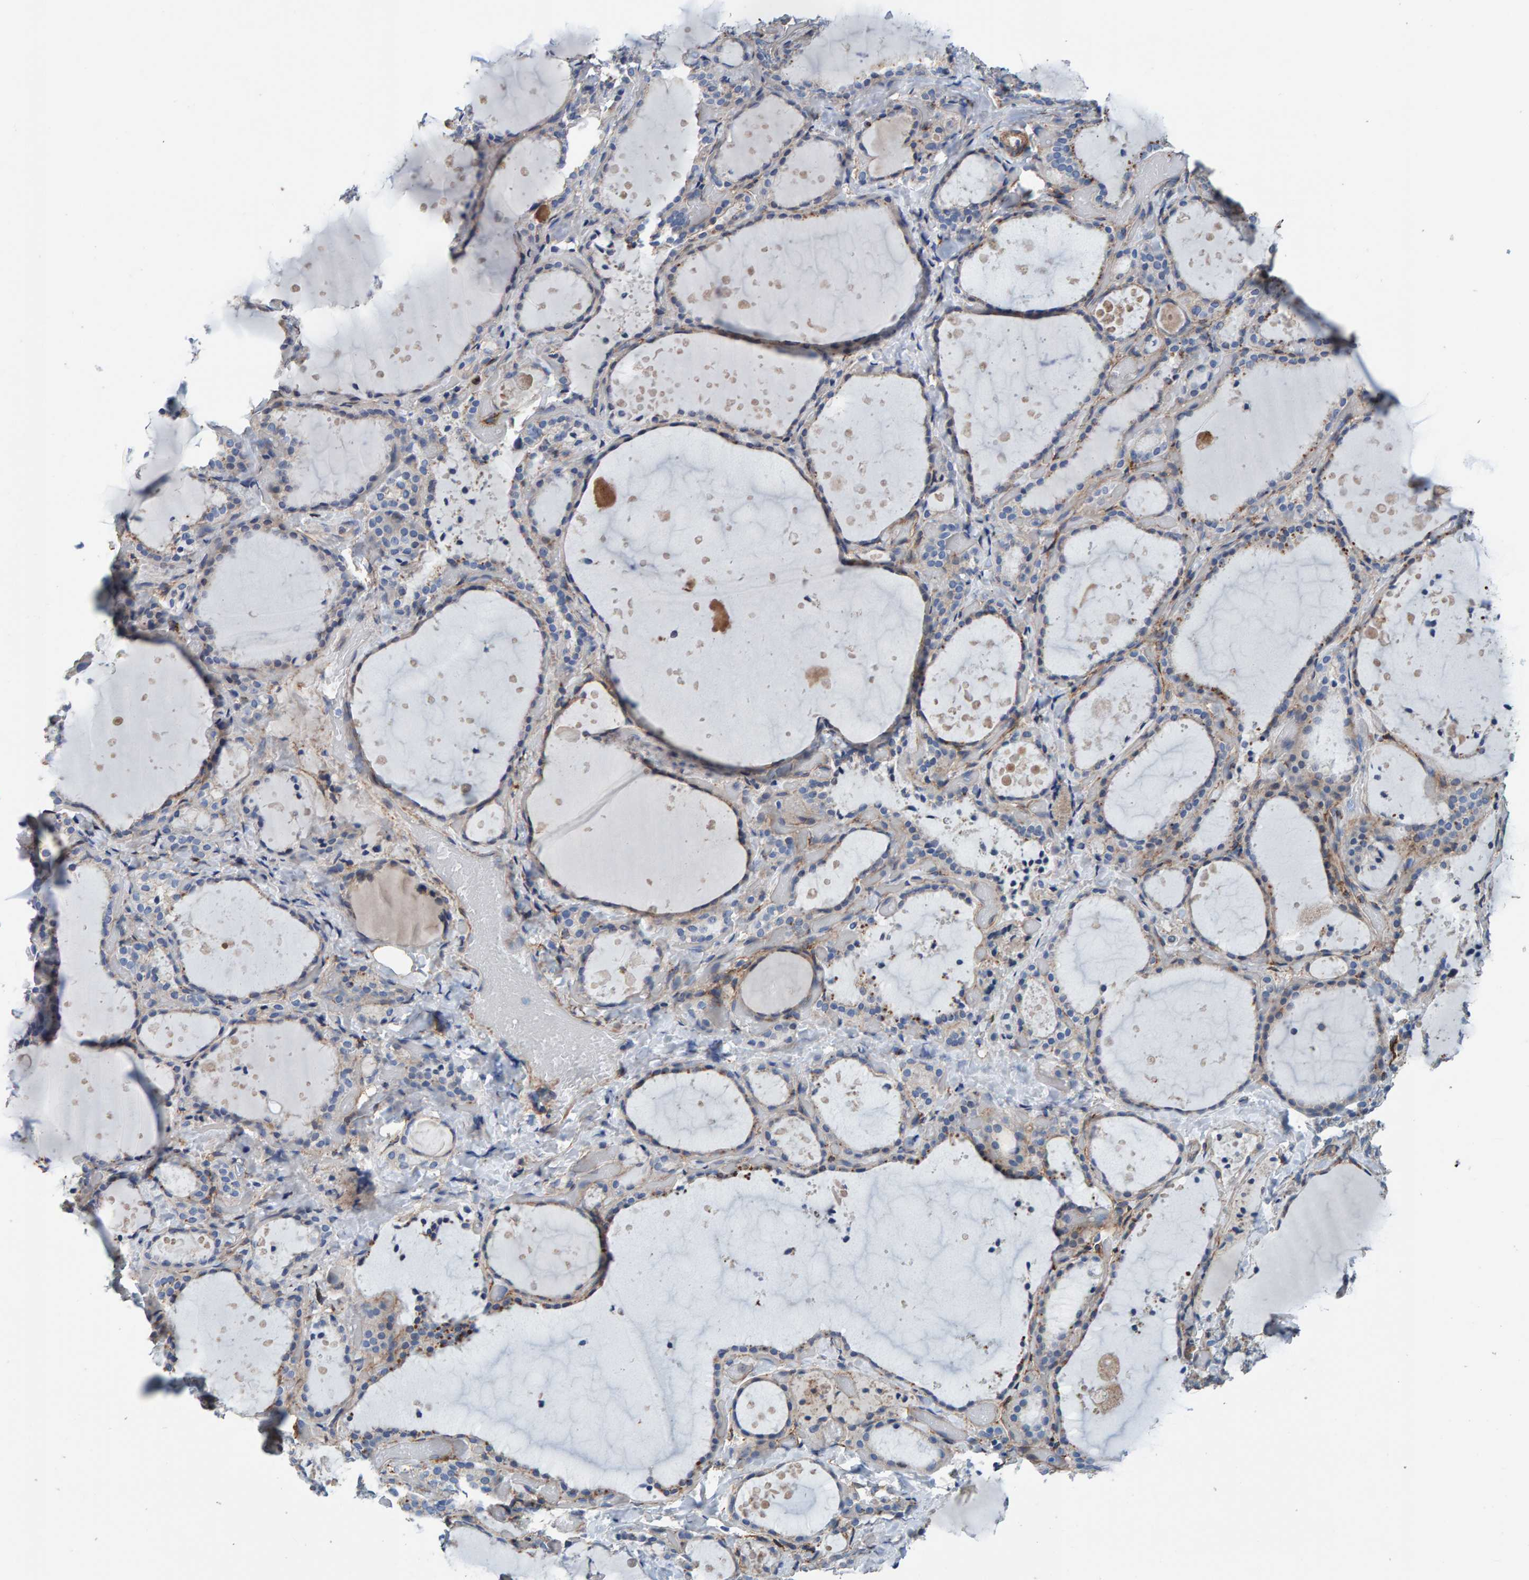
{"staining": {"intensity": "weak", "quantity": "<25%", "location": "cytoplasmic/membranous"}, "tissue": "thyroid gland", "cell_type": "Glandular cells", "image_type": "normal", "snomed": [{"axis": "morphology", "description": "Normal tissue, NOS"}, {"axis": "topography", "description": "Thyroid gland"}], "caption": "An immunohistochemistry (IHC) histopathology image of unremarkable thyroid gland is shown. There is no staining in glandular cells of thyroid gland. (Brightfield microscopy of DAB IHC at high magnification).", "gene": "LRP1", "patient": {"sex": "female", "age": 44}}